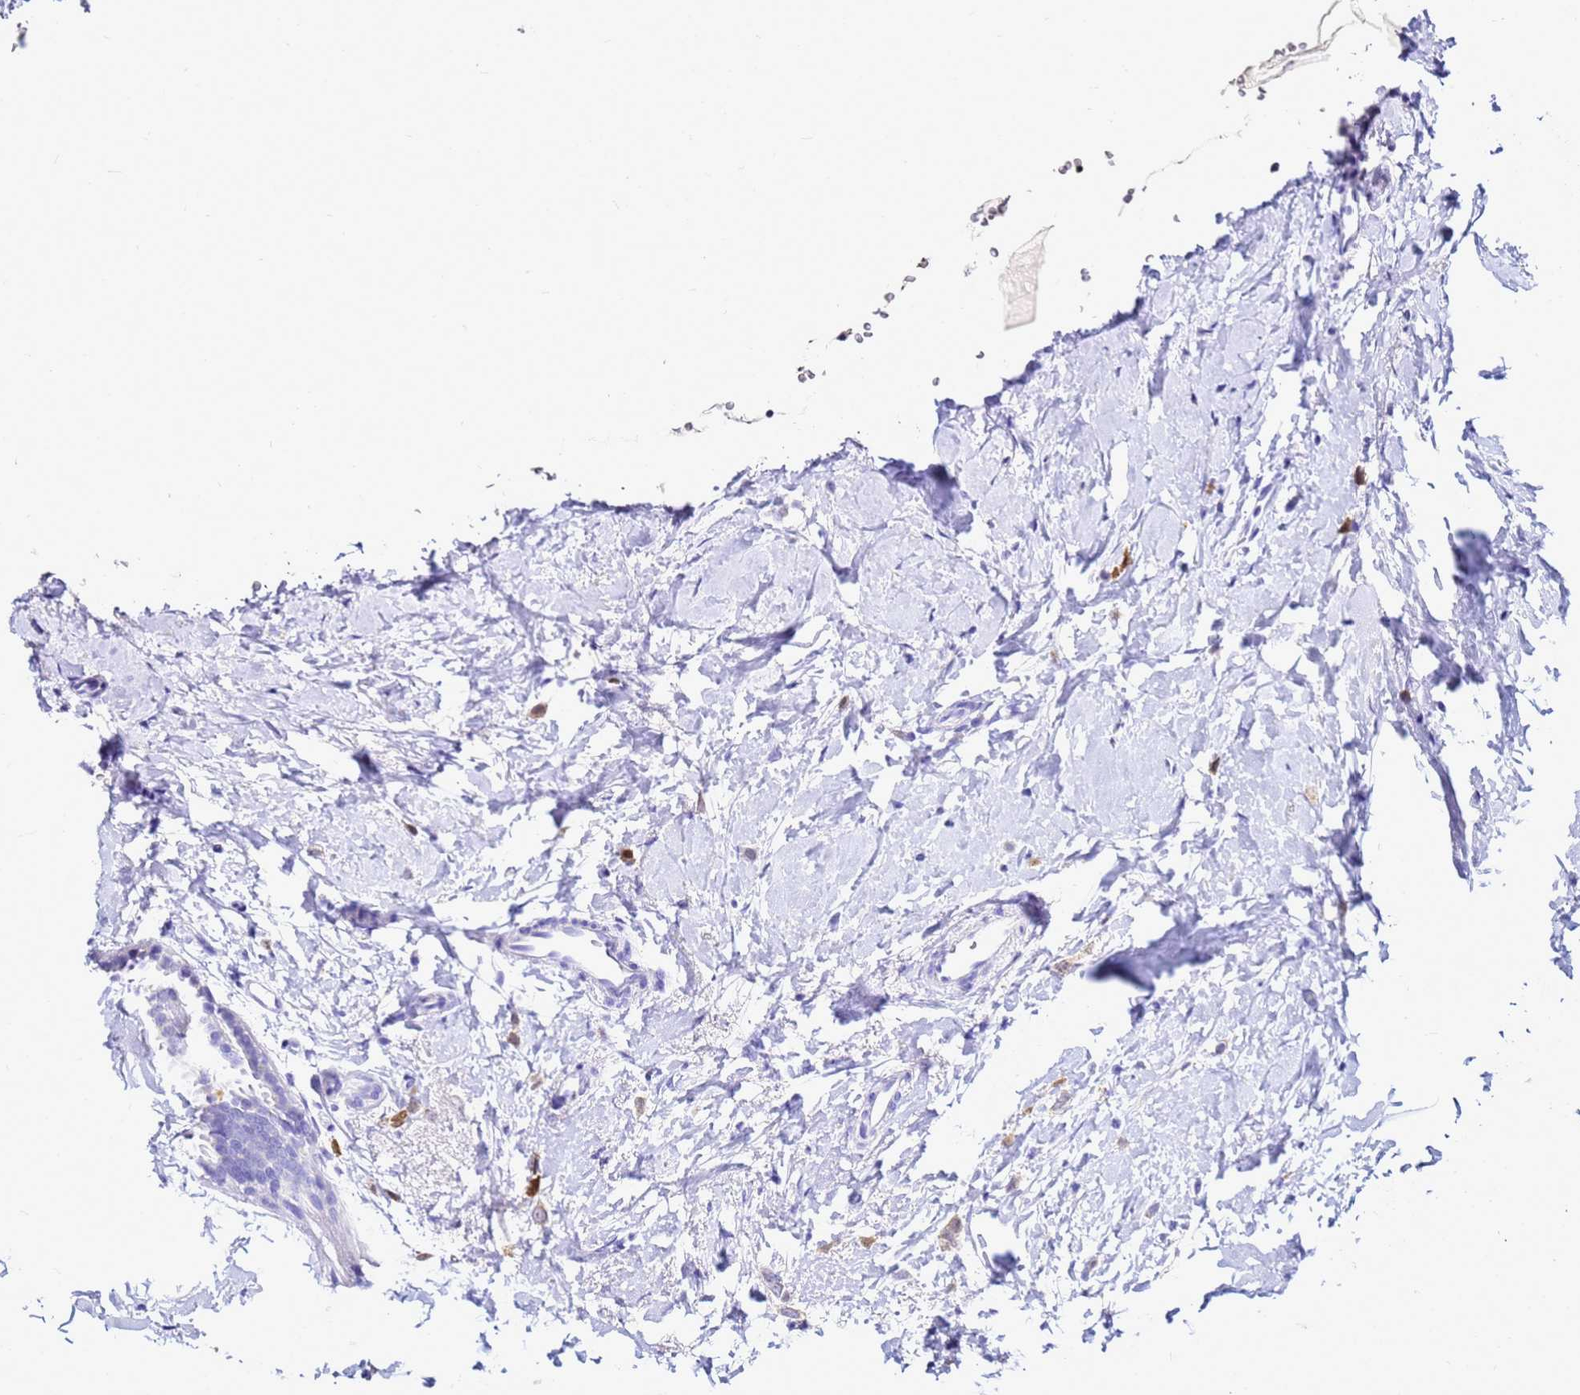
{"staining": {"intensity": "negative", "quantity": "none", "location": "none"}, "tissue": "breast cancer", "cell_type": "Tumor cells", "image_type": "cancer", "snomed": [{"axis": "morphology", "description": "Lobular carcinoma"}, {"axis": "topography", "description": "Breast"}], "caption": "High magnification brightfield microscopy of breast cancer (lobular carcinoma) stained with DAB (brown) and counterstained with hematoxylin (blue): tumor cells show no significant positivity. Nuclei are stained in blue.", "gene": "CSTA", "patient": {"sex": "female", "age": 47}}